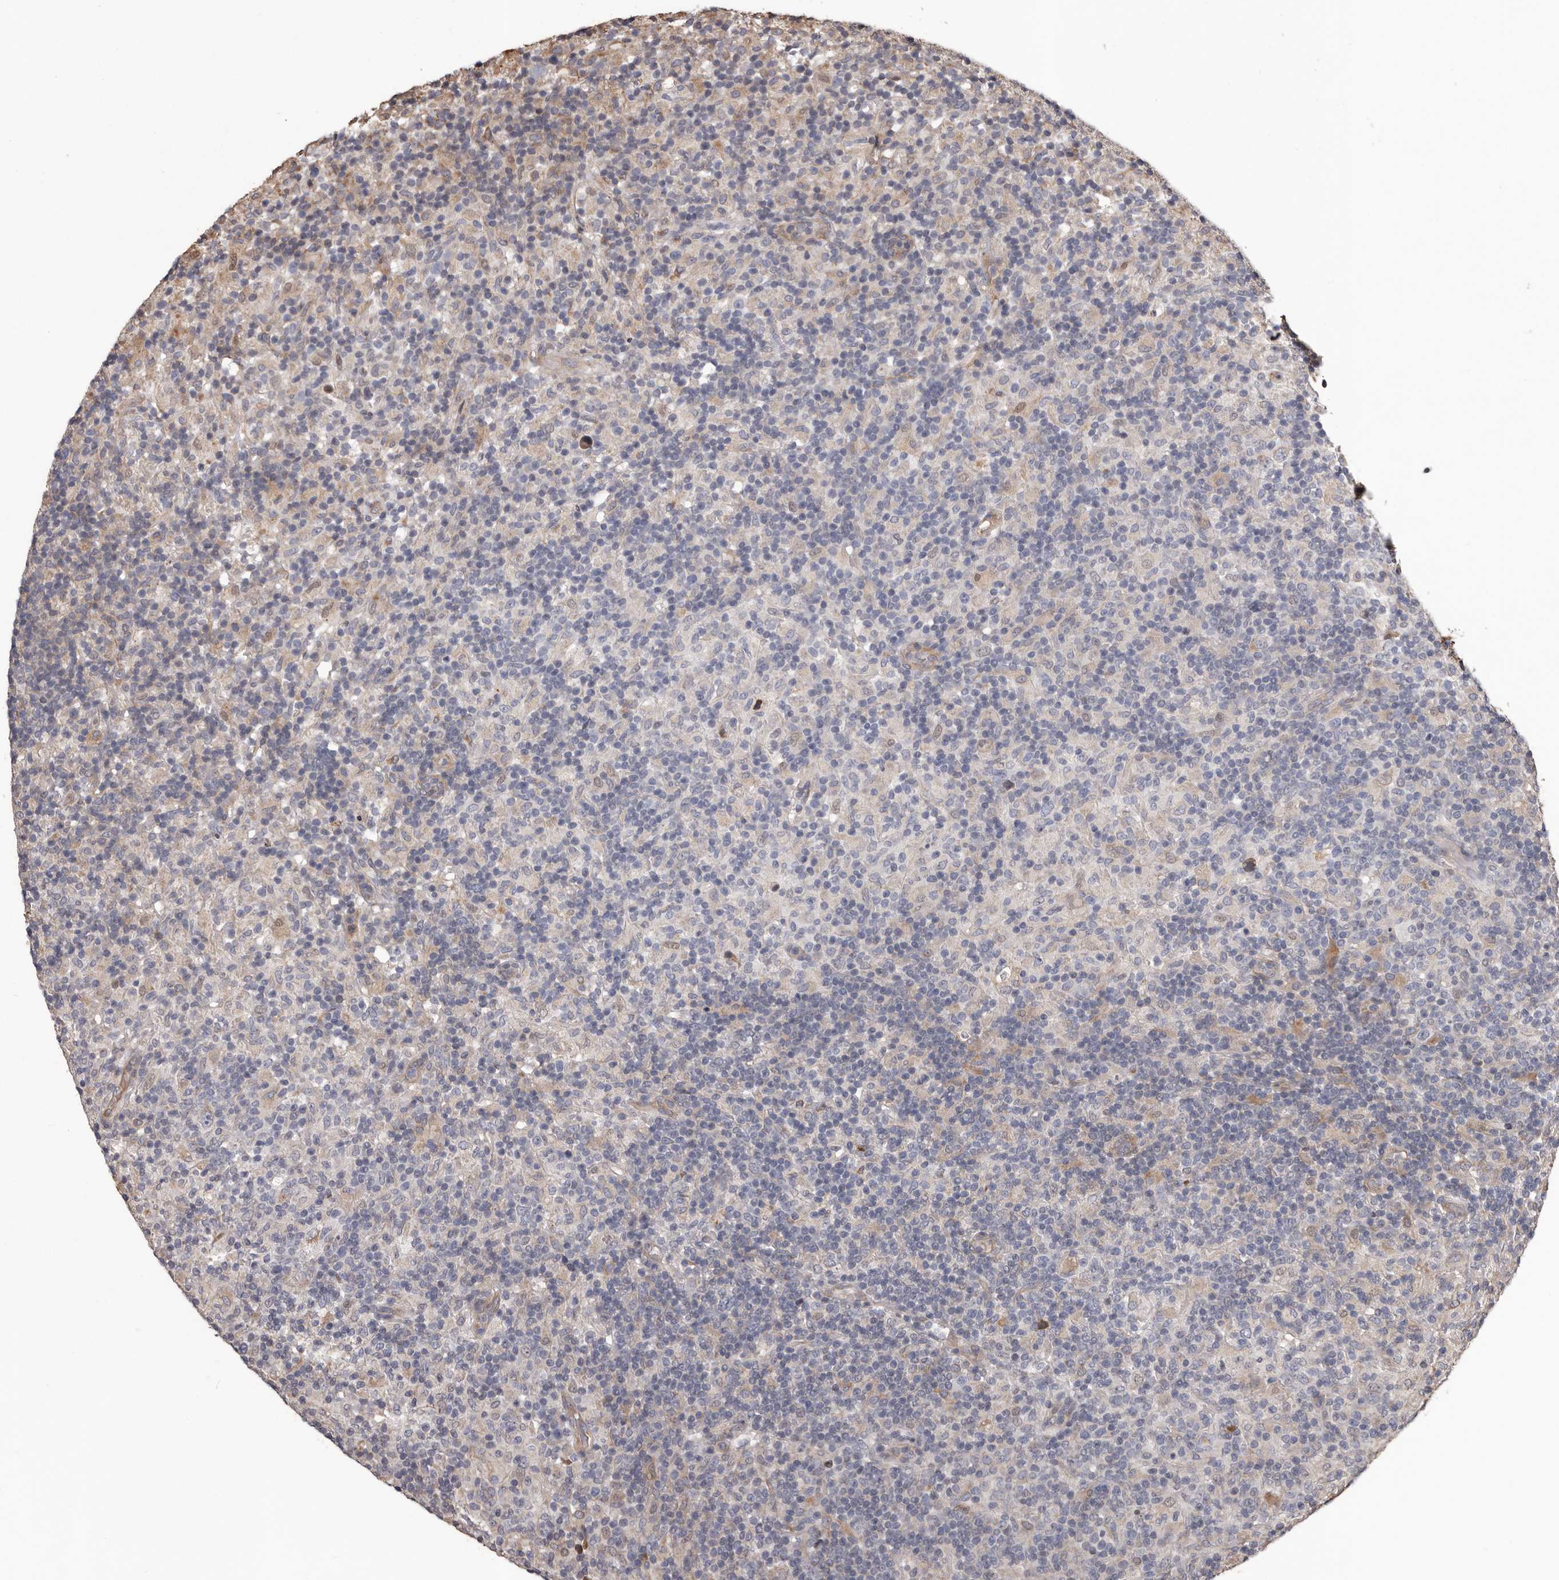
{"staining": {"intensity": "negative", "quantity": "none", "location": "none"}, "tissue": "lymphoma", "cell_type": "Tumor cells", "image_type": "cancer", "snomed": [{"axis": "morphology", "description": "Hodgkin's disease, NOS"}, {"axis": "topography", "description": "Lymph node"}], "caption": "Tumor cells show no significant protein staining in lymphoma. (DAB immunohistochemistry (IHC) visualized using brightfield microscopy, high magnification).", "gene": "CEP104", "patient": {"sex": "male", "age": 70}}